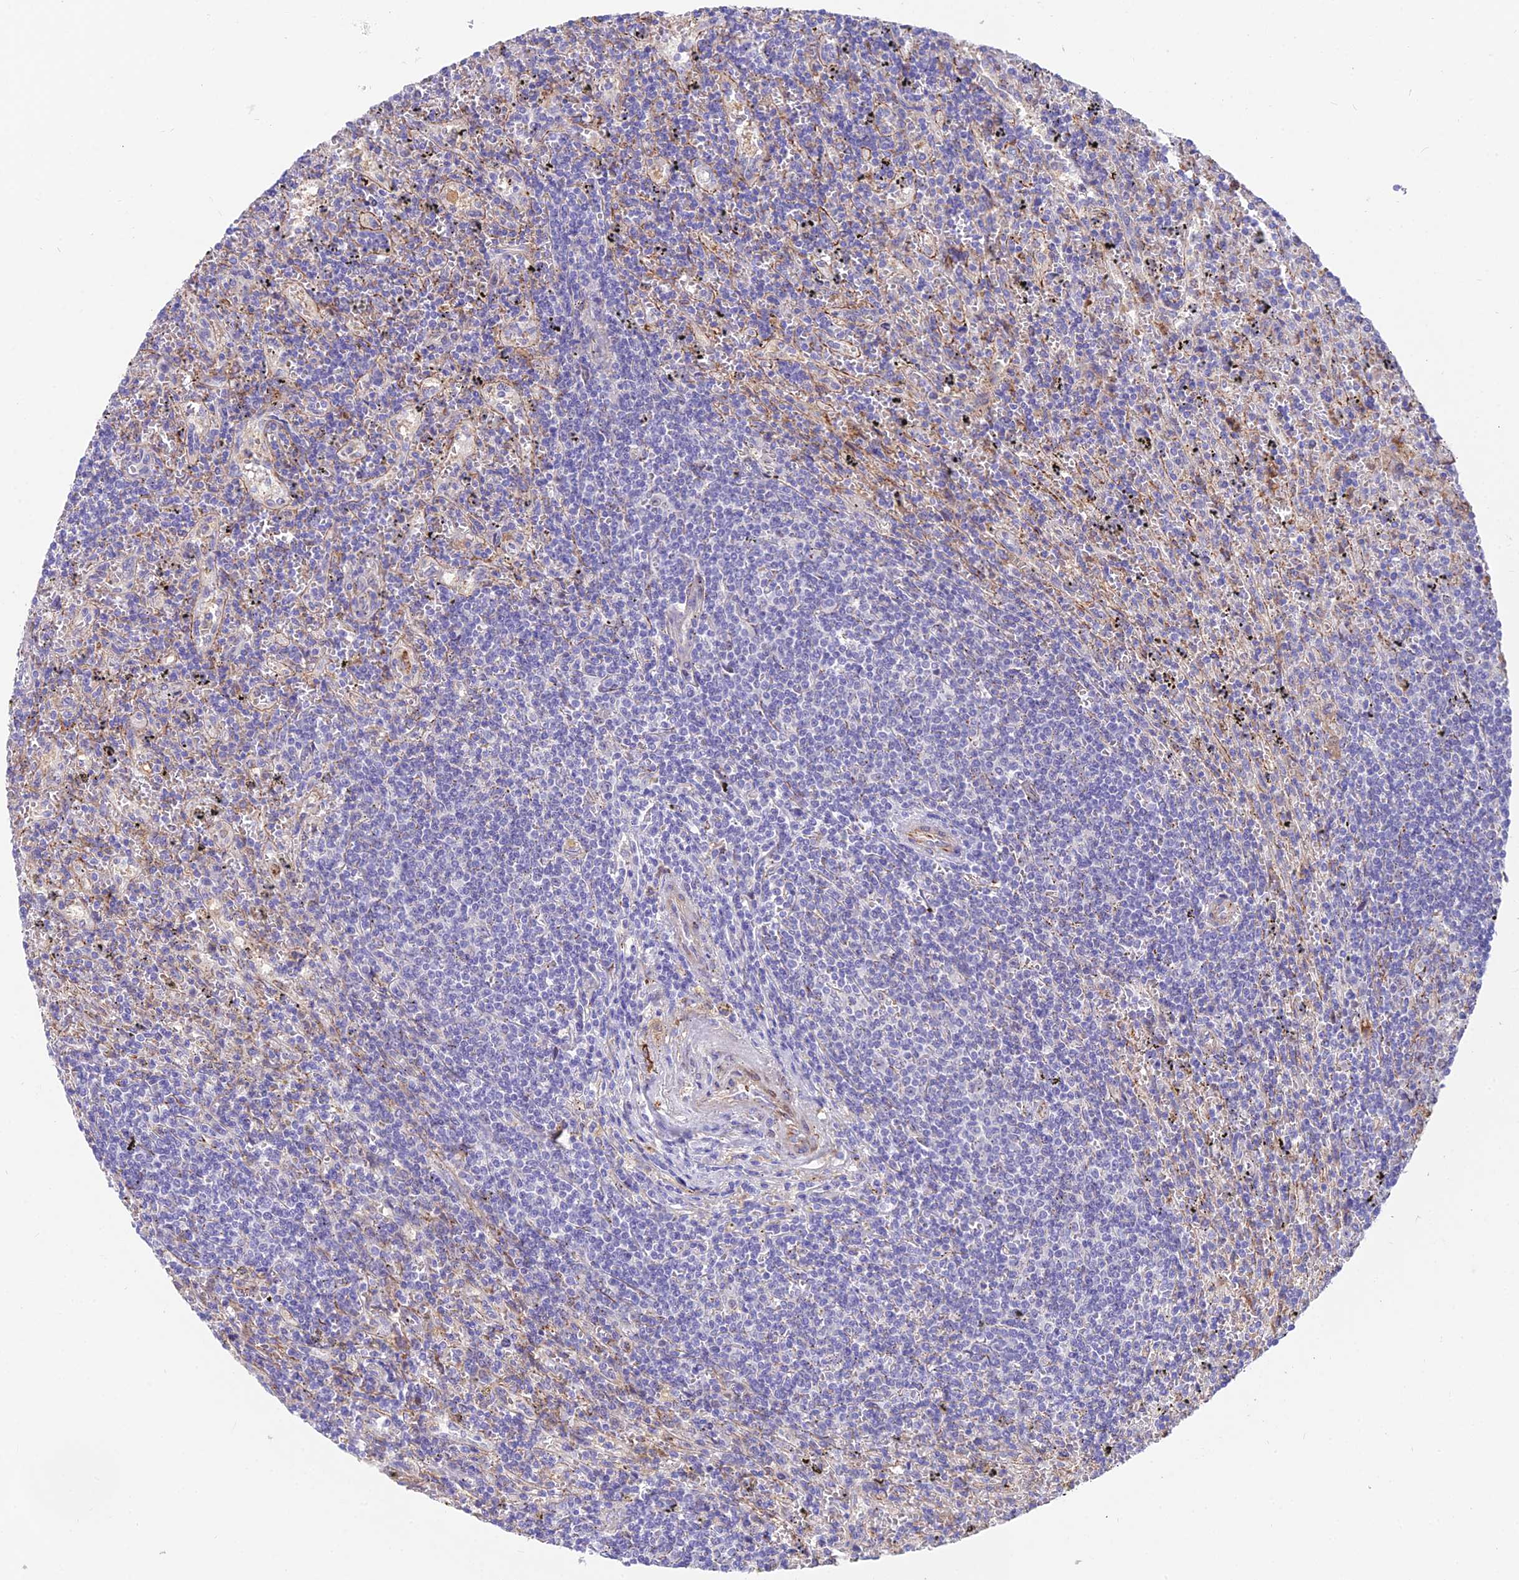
{"staining": {"intensity": "negative", "quantity": "none", "location": "none"}, "tissue": "lymphoma", "cell_type": "Tumor cells", "image_type": "cancer", "snomed": [{"axis": "morphology", "description": "Malignant lymphoma, non-Hodgkin's type, Low grade"}, {"axis": "topography", "description": "Spleen"}], "caption": "The image shows no significant expression in tumor cells of lymphoma. (DAB immunohistochemistry (IHC) with hematoxylin counter stain).", "gene": "TIGD6", "patient": {"sex": "male", "age": 76}}